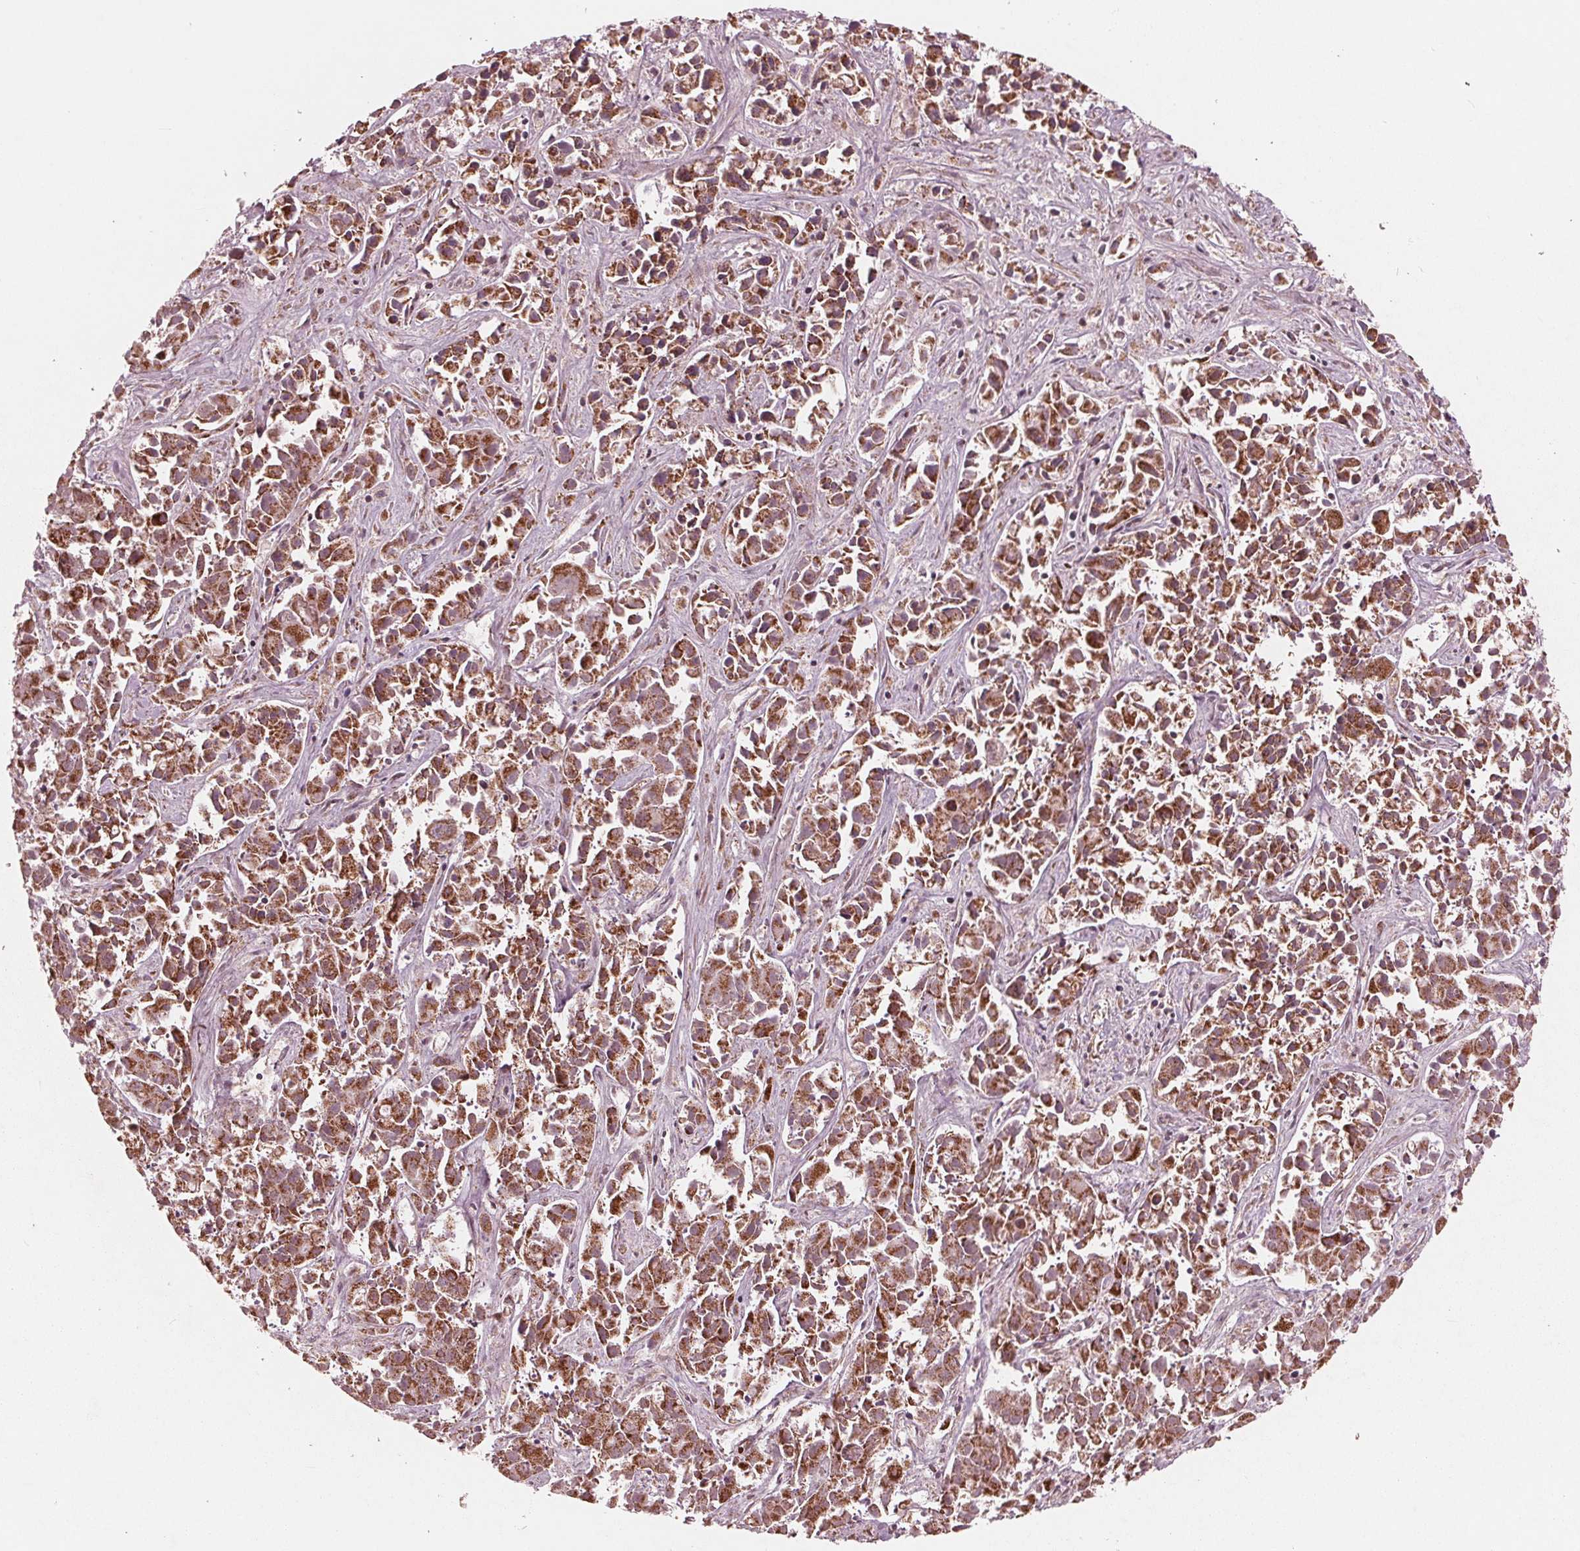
{"staining": {"intensity": "moderate", "quantity": ">75%", "location": "cytoplasmic/membranous"}, "tissue": "liver cancer", "cell_type": "Tumor cells", "image_type": "cancer", "snomed": [{"axis": "morphology", "description": "Cholangiocarcinoma"}, {"axis": "topography", "description": "Liver"}], "caption": "Tumor cells display medium levels of moderate cytoplasmic/membranous positivity in about >75% of cells in cholangiocarcinoma (liver).", "gene": "UBALD1", "patient": {"sex": "female", "age": 81}}